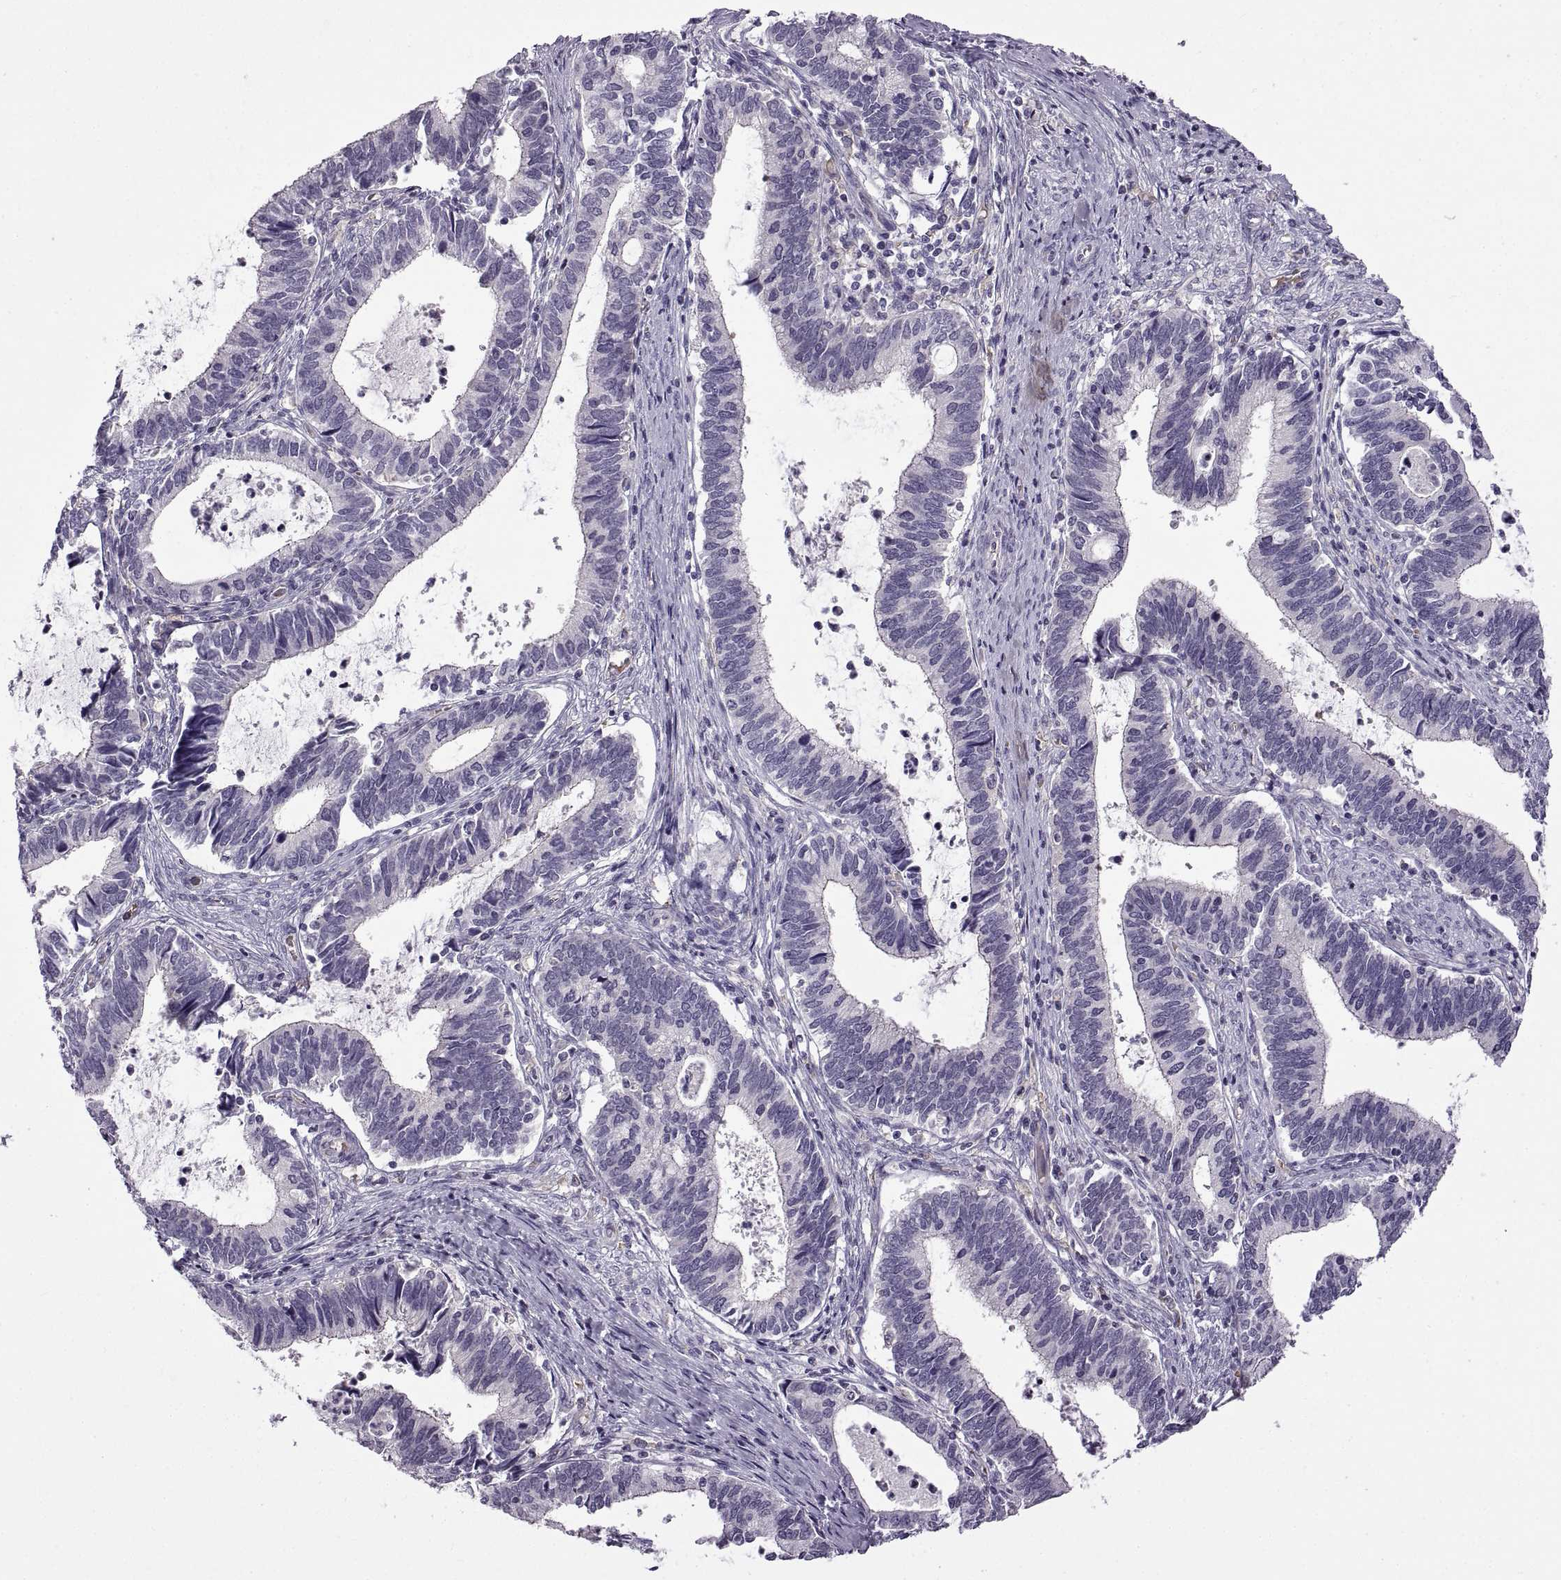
{"staining": {"intensity": "negative", "quantity": "none", "location": "none"}, "tissue": "cervical cancer", "cell_type": "Tumor cells", "image_type": "cancer", "snomed": [{"axis": "morphology", "description": "Adenocarcinoma, NOS"}, {"axis": "topography", "description": "Cervix"}], "caption": "This is a micrograph of immunohistochemistry (IHC) staining of cervical cancer (adenocarcinoma), which shows no positivity in tumor cells.", "gene": "MEIOC", "patient": {"sex": "female", "age": 42}}